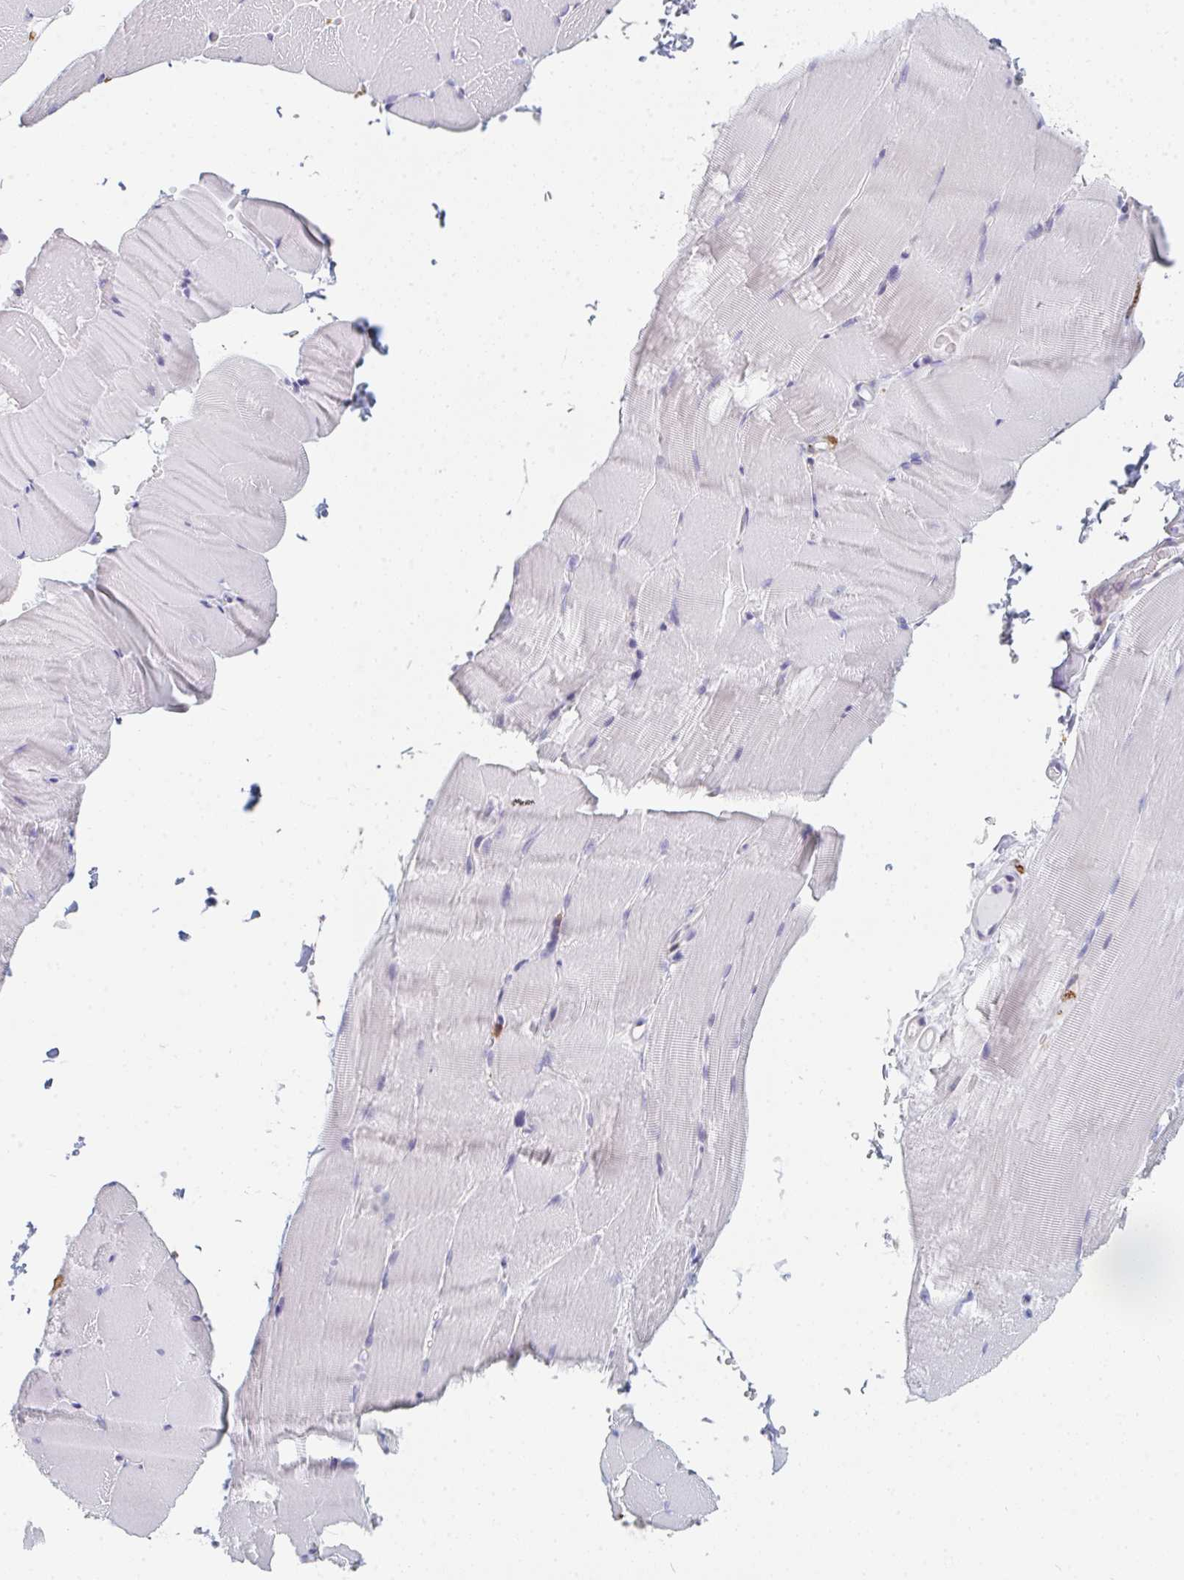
{"staining": {"intensity": "negative", "quantity": "none", "location": "none"}, "tissue": "skeletal muscle", "cell_type": "Myocytes", "image_type": "normal", "snomed": [{"axis": "morphology", "description": "Normal tissue, NOS"}, {"axis": "topography", "description": "Skeletal muscle"}], "caption": "High magnification brightfield microscopy of unremarkable skeletal muscle stained with DAB (brown) and counterstained with hematoxylin (blue): myocytes show no significant staining. (DAB IHC, high magnification).", "gene": "DAB2", "patient": {"sex": "female", "age": 37}}